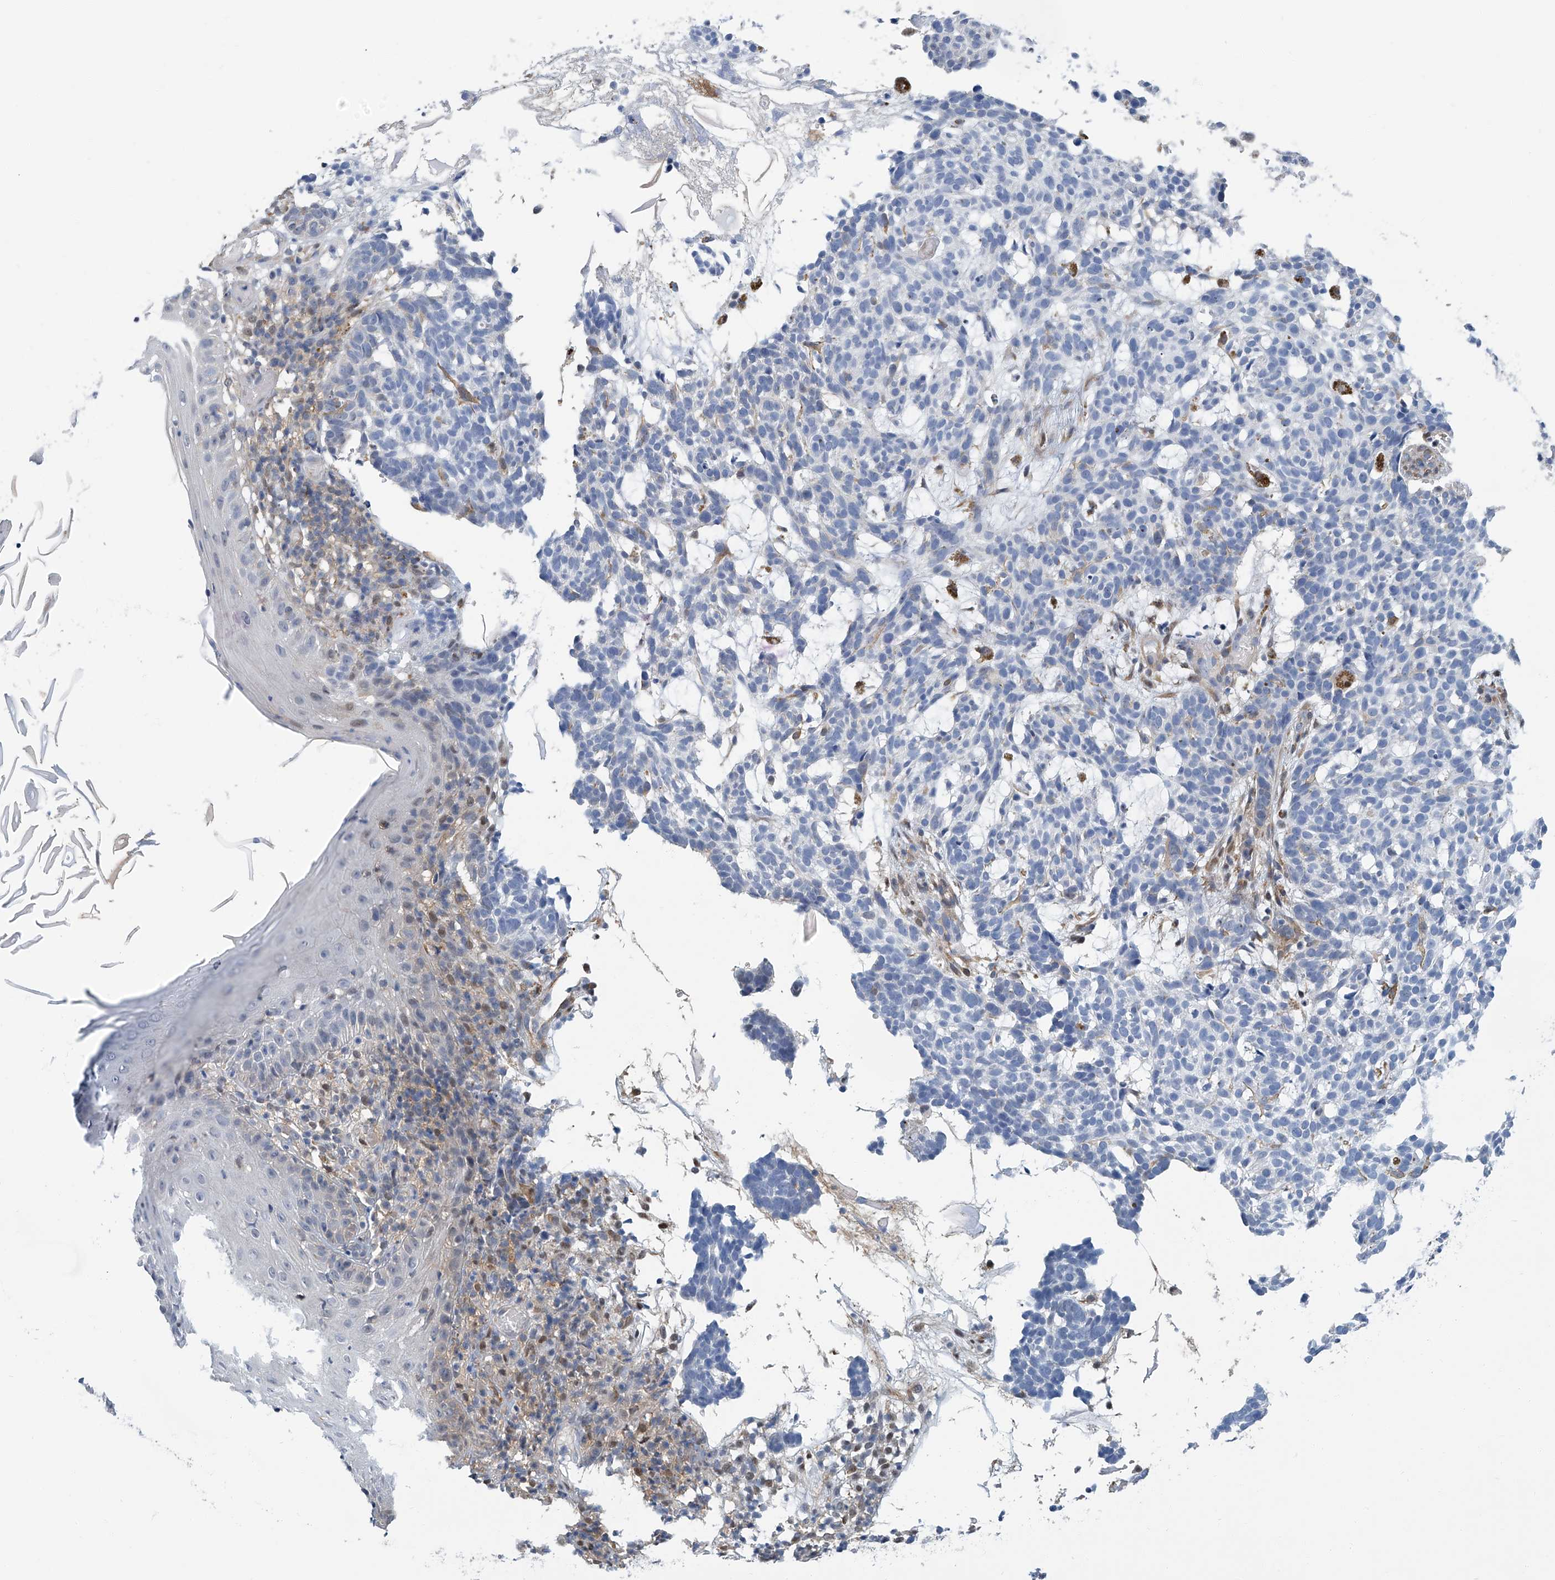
{"staining": {"intensity": "negative", "quantity": "none", "location": "none"}, "tissue": "skin cancer", "cell_type": "Tumor cells", "image_type": "cancer", "snomed": [{"axis": "morphology", "description": "Basal cell carcinoma"}, {"axis": "topography", "description": "Skin"}], "caption": "The immunohistochemistry (IHC) photomicrograph has no significant expression in tumor cells of skin cancer tissue.", "gene": "PSMB10", "patient": {"sex": "male", "age": 85}}